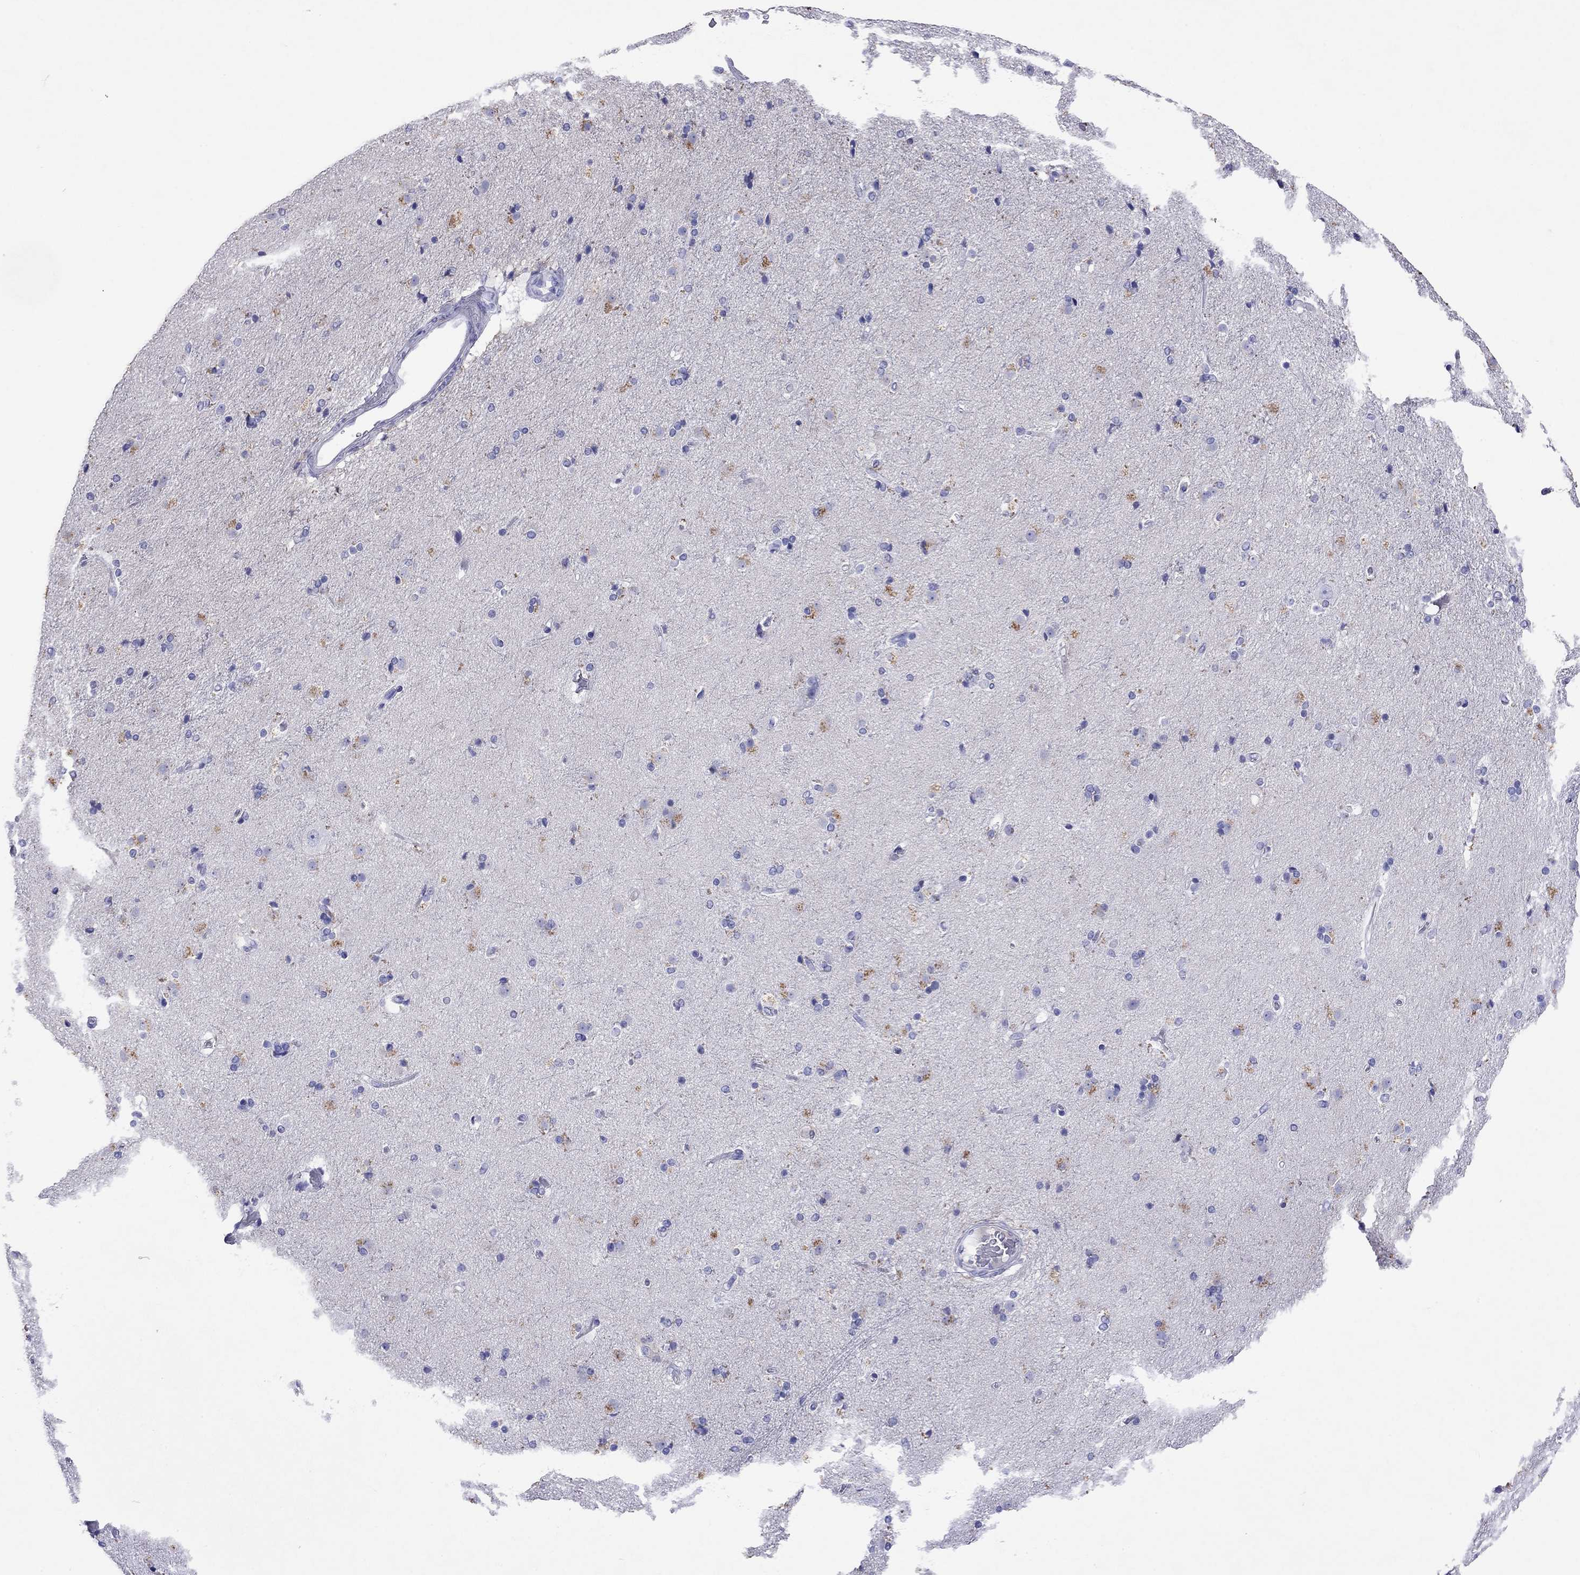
{"staining": {"intensity": "negative", "quantity": "none", "location": "none"}, "tissue": "caudate", "cell_type": "Glial cells", "image_type": "normal", "snomed": [{"axis": "morphology", "description": "Normal tissue, NOS"}, {"axis": "topography", "description": "Lateral ventricle wall"}], "caption": "A high-resolution histopathology image shows IHC staining of unremarkable caudate, which exhibits no significant staining in glial cells.", "gene": "ARMC12", "patient": {"sex": "male", "age": 54}}